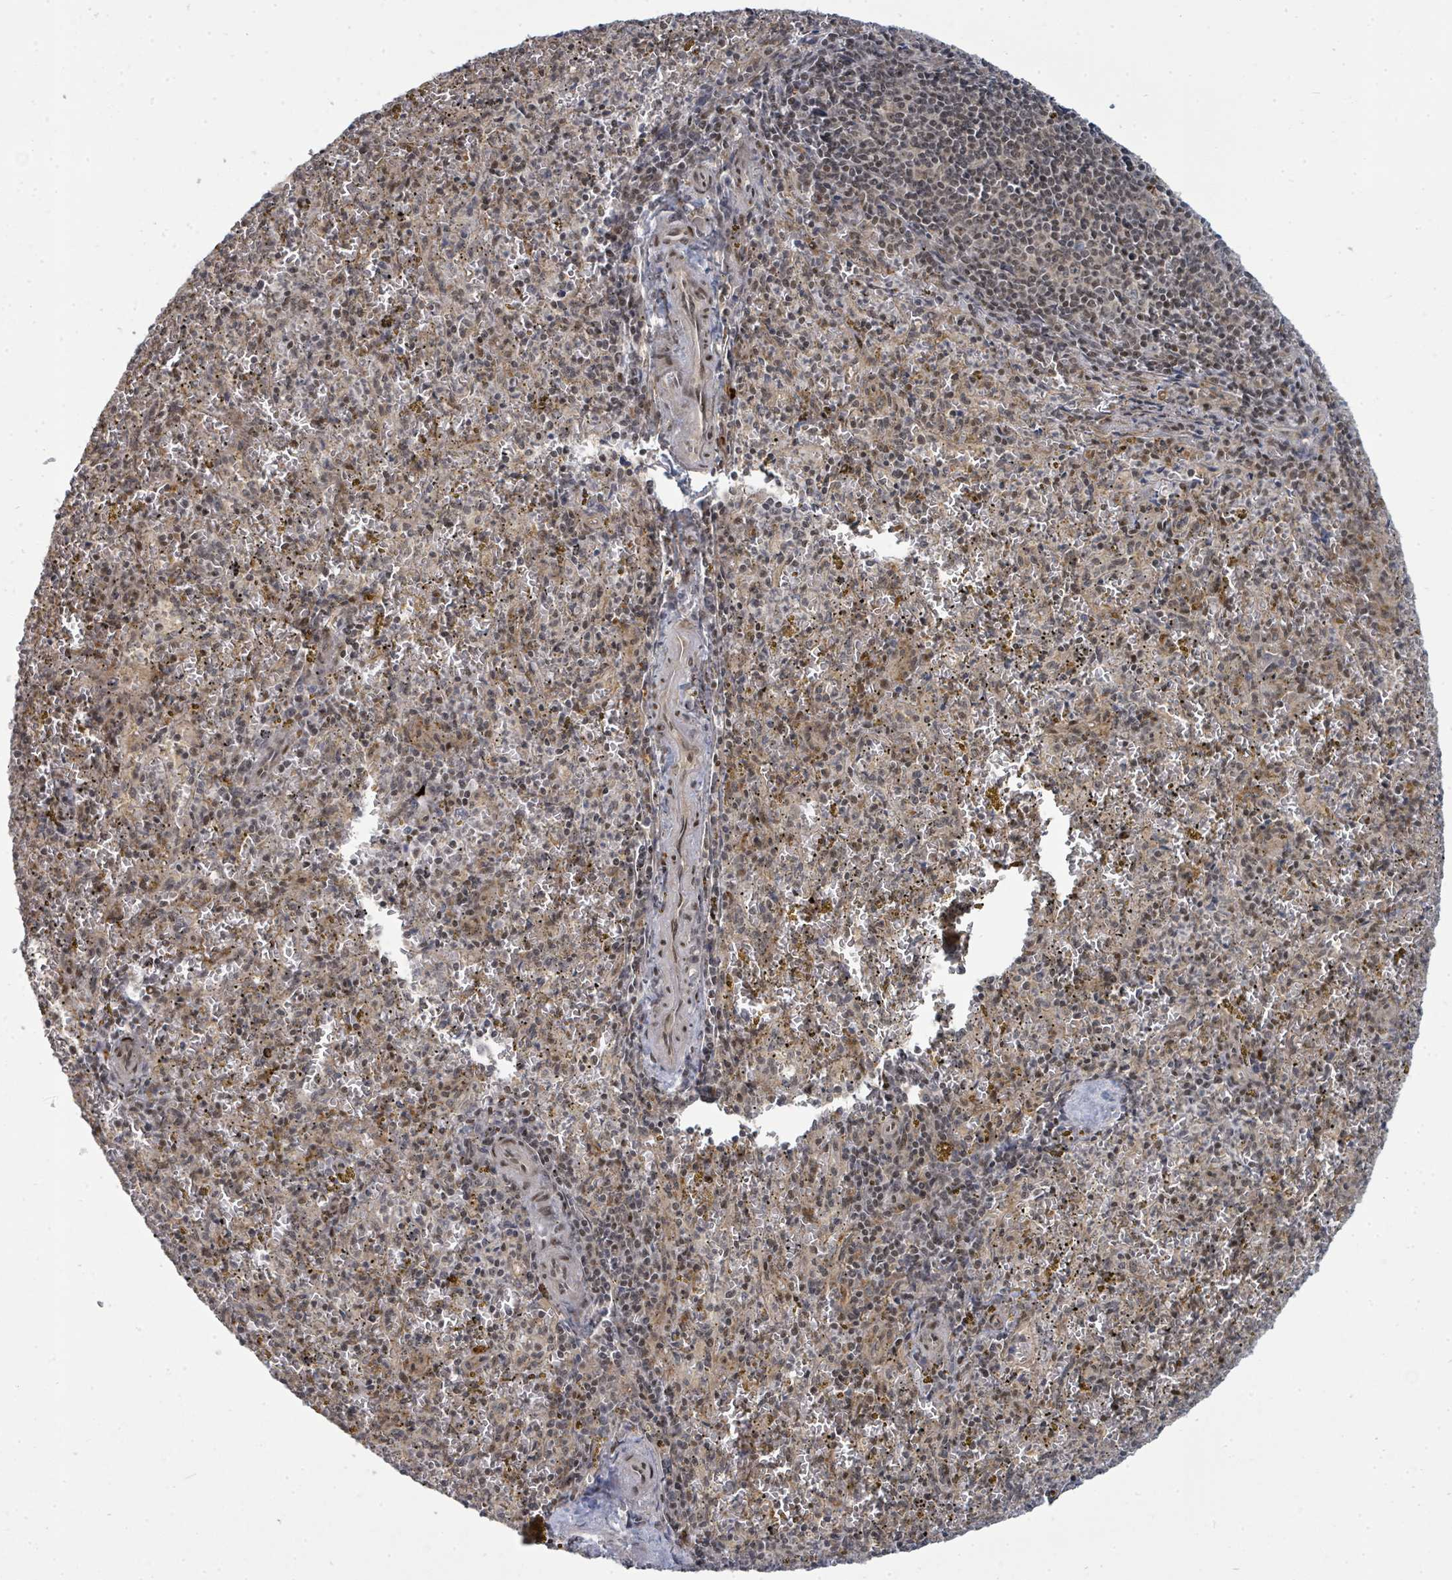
{"staining": {"intensity": "negative", "quantity": "none", "location": "none"}, "tissue": "spleen", "cell_type": "Cells in red pulp", "image_type": "normal", "snomed": [{"axis": "morphology", "description": "Normal tissue, NOS"}, {"axis": "topography", "description": "Spleen"}], "caption": "Cells in red pulp show no significant expression in normal spleen. (Immunohistochemistry, brightfield microscopy, high magnification).", "gene": "PSMG2", "patient": {"sex": "male", "age": 57}}